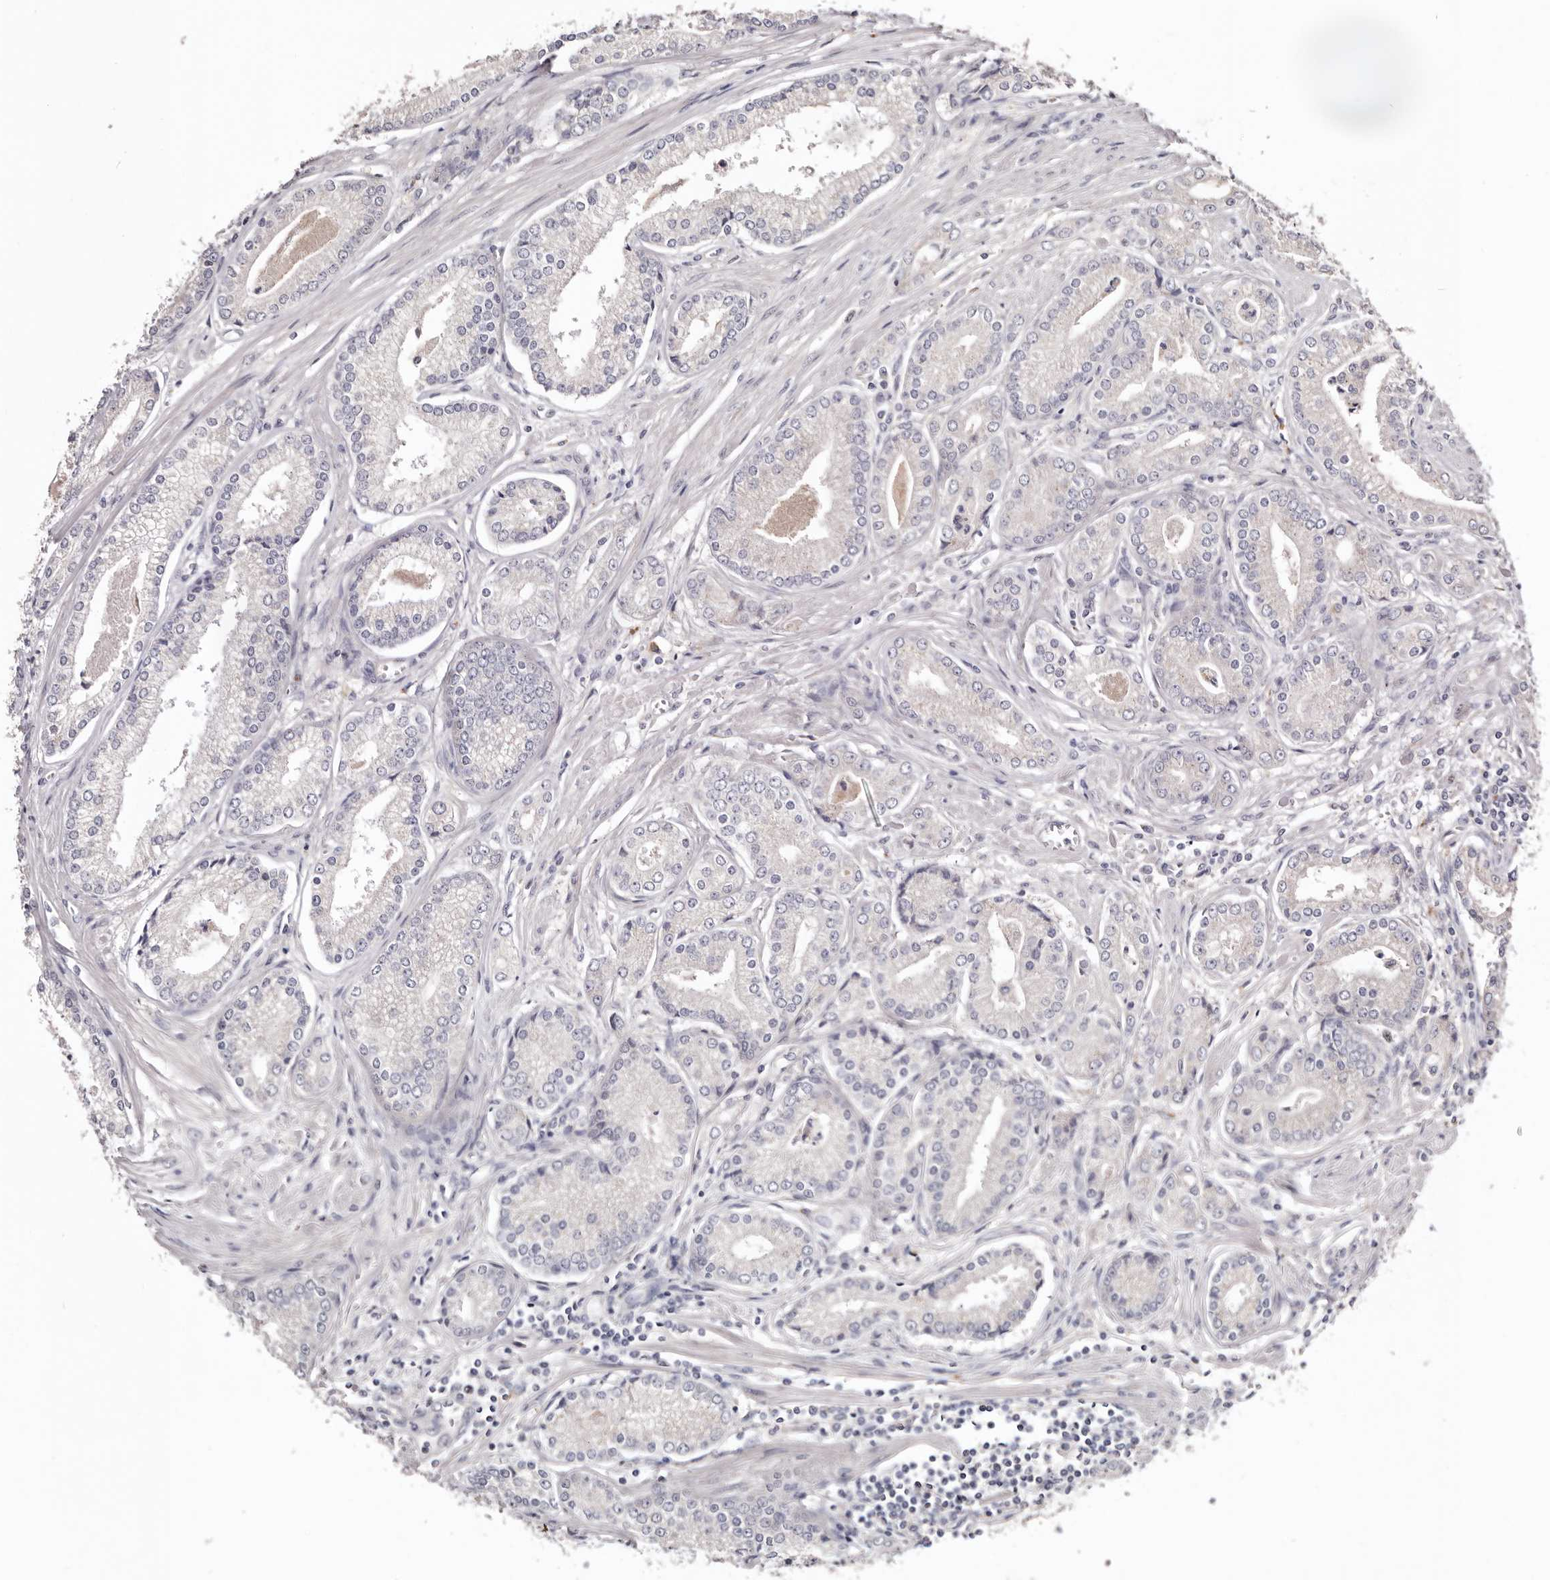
{"staining": {"intensity": "negative", "quantity": "none", "location": "none"}, "tissue": "prostate cancer", "cell_type": "Tumor cells", "image_type": "cancer", "snomed": [{"axis": "morphology", "description": "Adenocarcinoma, Low grade"}, {"axis": "topography", "description": "Prostate"}], "caption": "The immunohistochemistry (IHC) image has no significant staining in tumor cells of prostate adenocarcinoma (low-grade) tissue.", "gene": "CDCA8", "patient": {"sex": "male", "age": 54}}